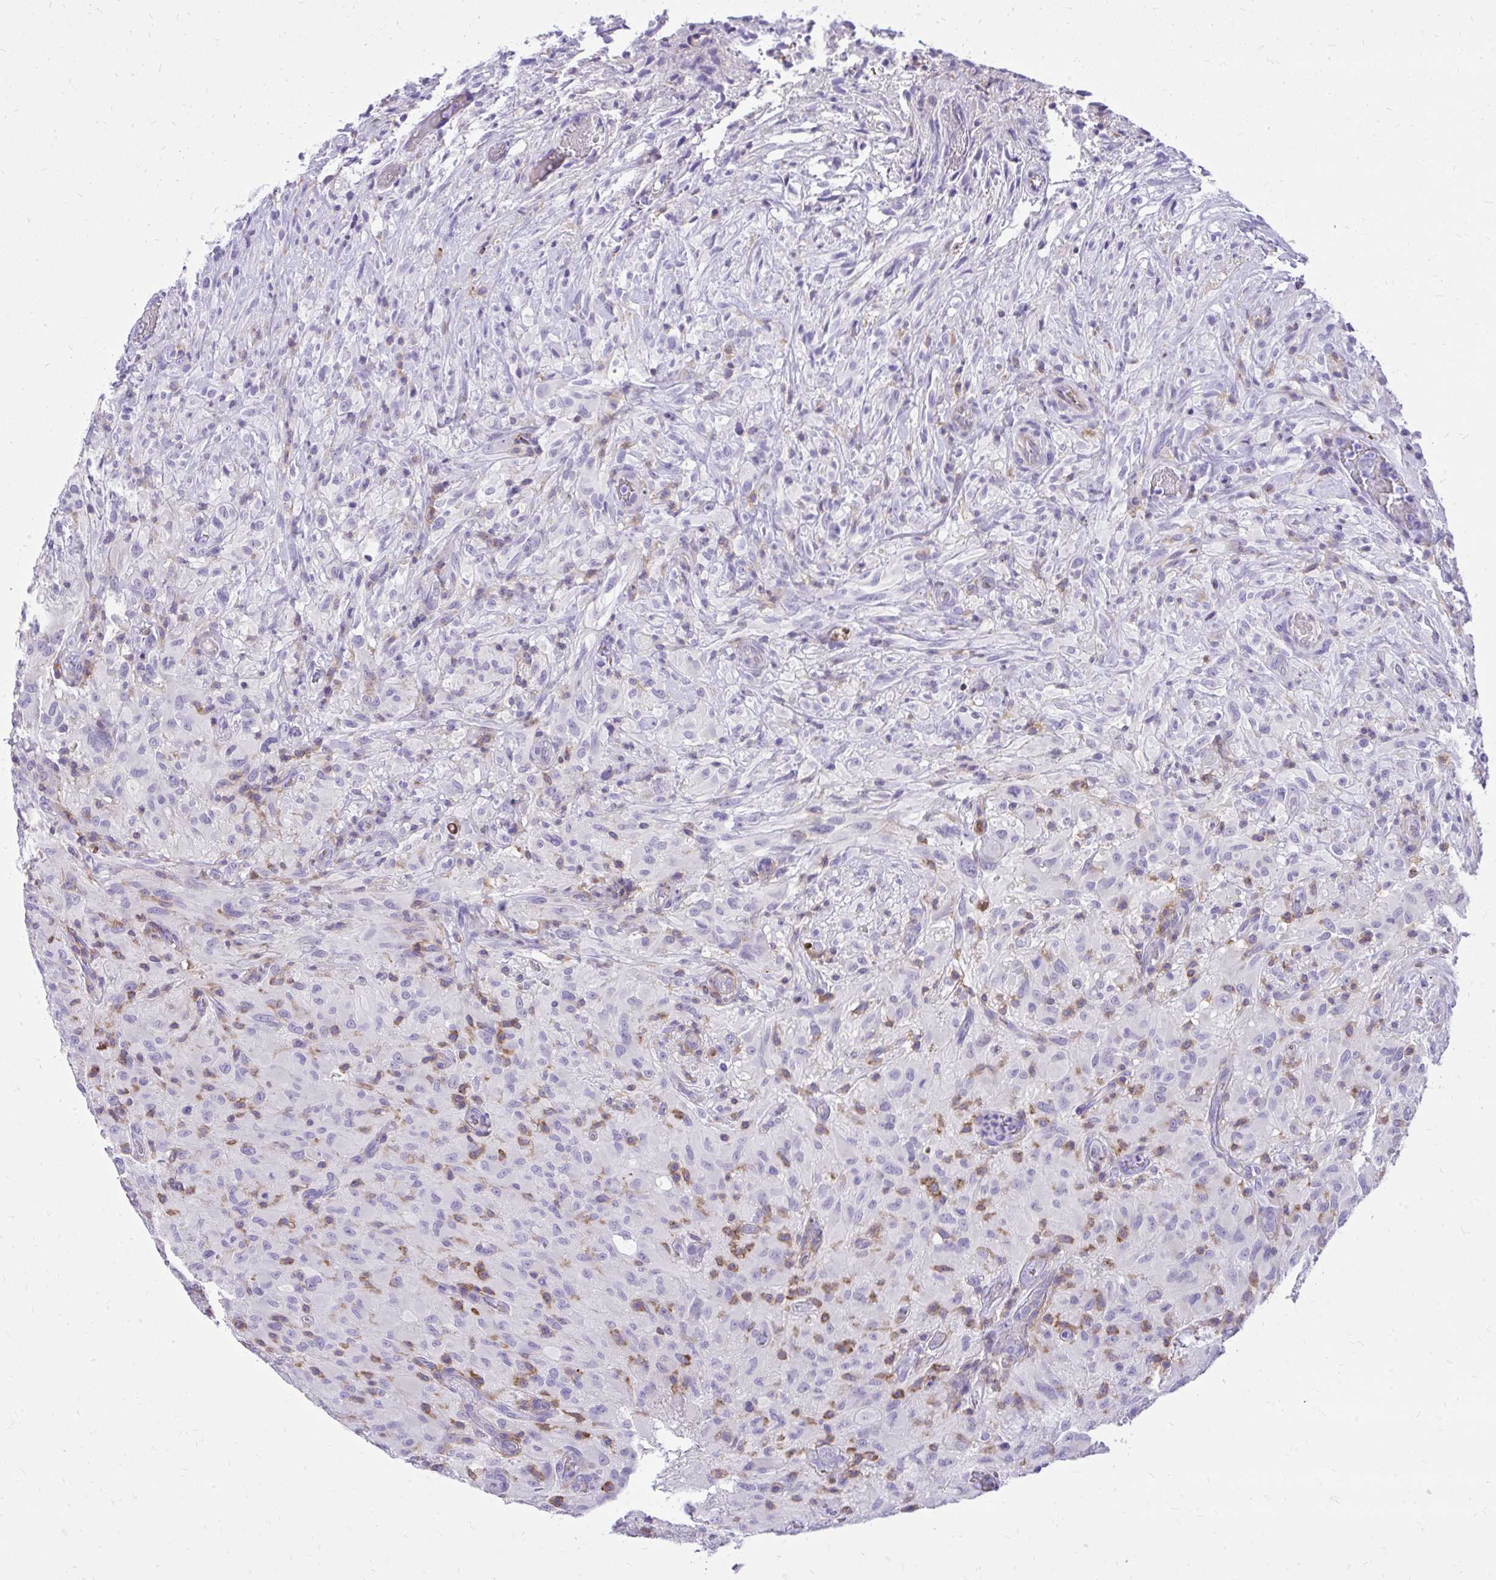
{"staining": {"intensity": "negative", "quantity": "none", "location": "none"}, "tissue": "glioma", "cell_type": "Tumor cells", "image_type": "cancer", "snomed": [{"axis": "morphology", "description": "Glioma, malignant, High grade"}, {"axis": "topography", "description": "Brain"}], "caption": "Immunohistochemistry (IHC) photomicrograph of neoplastic tissue: human glioma stained with DAB reveals no significant protein staining in tumor cells. (Brightfield microscopy of DAB immunohistochemistry at high magnification).", "gene": "GPRIN3", "patient": {"sex": "male", "age": 71}}